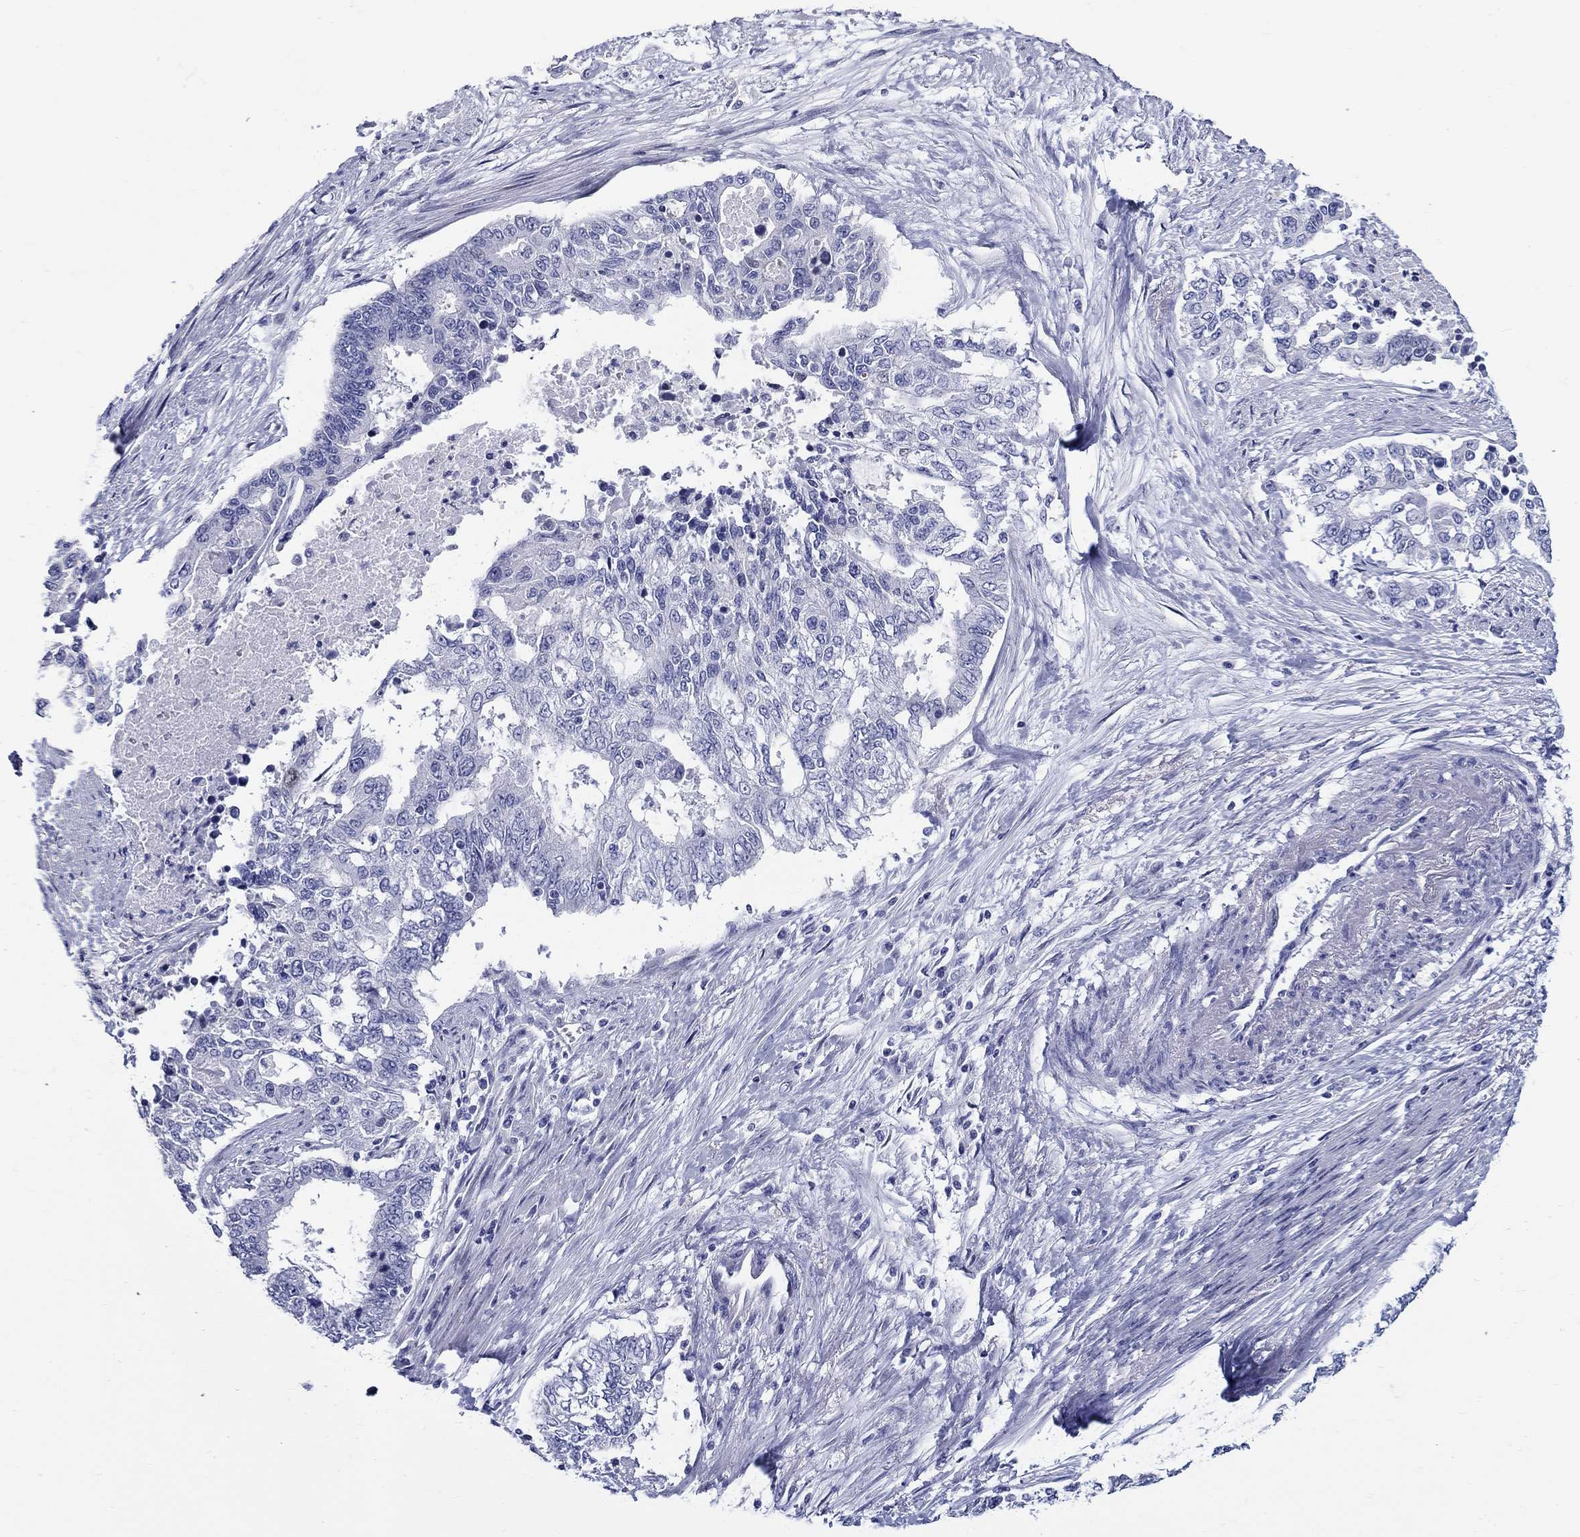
{"staining": {"intensity": "negative", "quantity": "none", "location": "none"}, "tissue": "endometrial cancer", "cell_type": "Tumor cells", "image_type": "cancer", "snomed": [{"axis": "morphology", "description": "Adenocarcinoma, NOS"}, {"axis": "topography", "description": "Uterus"}], "caption": "Endometrial adenocarcinoma was stained to show a protein in brown. There is no significant positivity in tumor cells. (DAB immunohistochemistry (IHC), high magnification).", "gene": "CRYGS", "patient": {"sex": "female", "age": 59}}